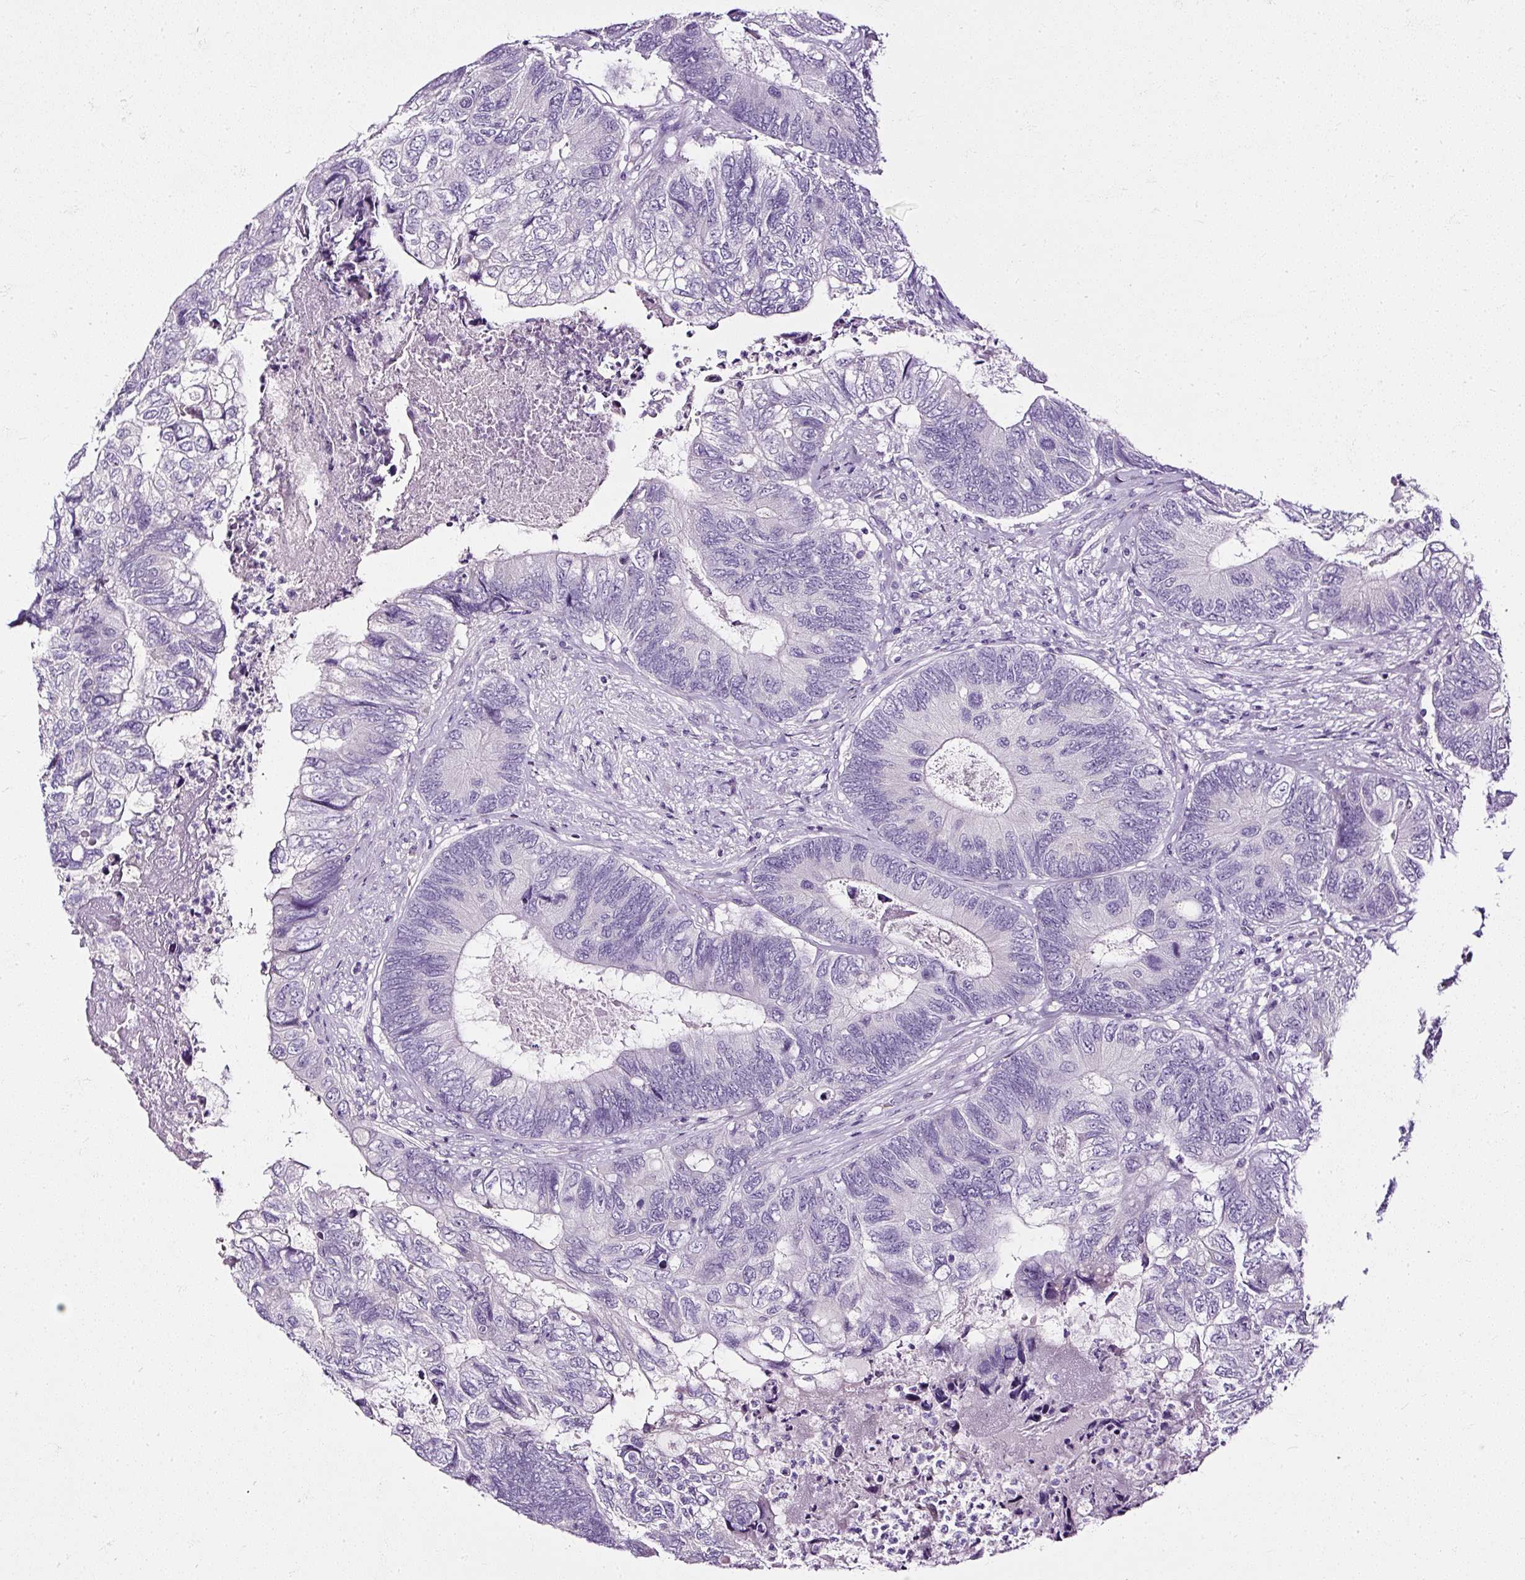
{"staining": {"intensity": "negative", "quantity": "none", "location": "none"}, "tissue": "colorectal cancer", "cell_type": "Tumor cells", "image_type": "cancer", "snomed": [{"axis": "morphology", "description": "Adenocarcinoma, NOS"}, {"axis": "topography", "description": "Colon"}], "caption": "Tumor cells show no significant protein staining in colorectal adenocarcinoma. Nuclei are stained in blue.", "gene": "ATP2A1", "patient": {"sex": "female", "age": 67}}